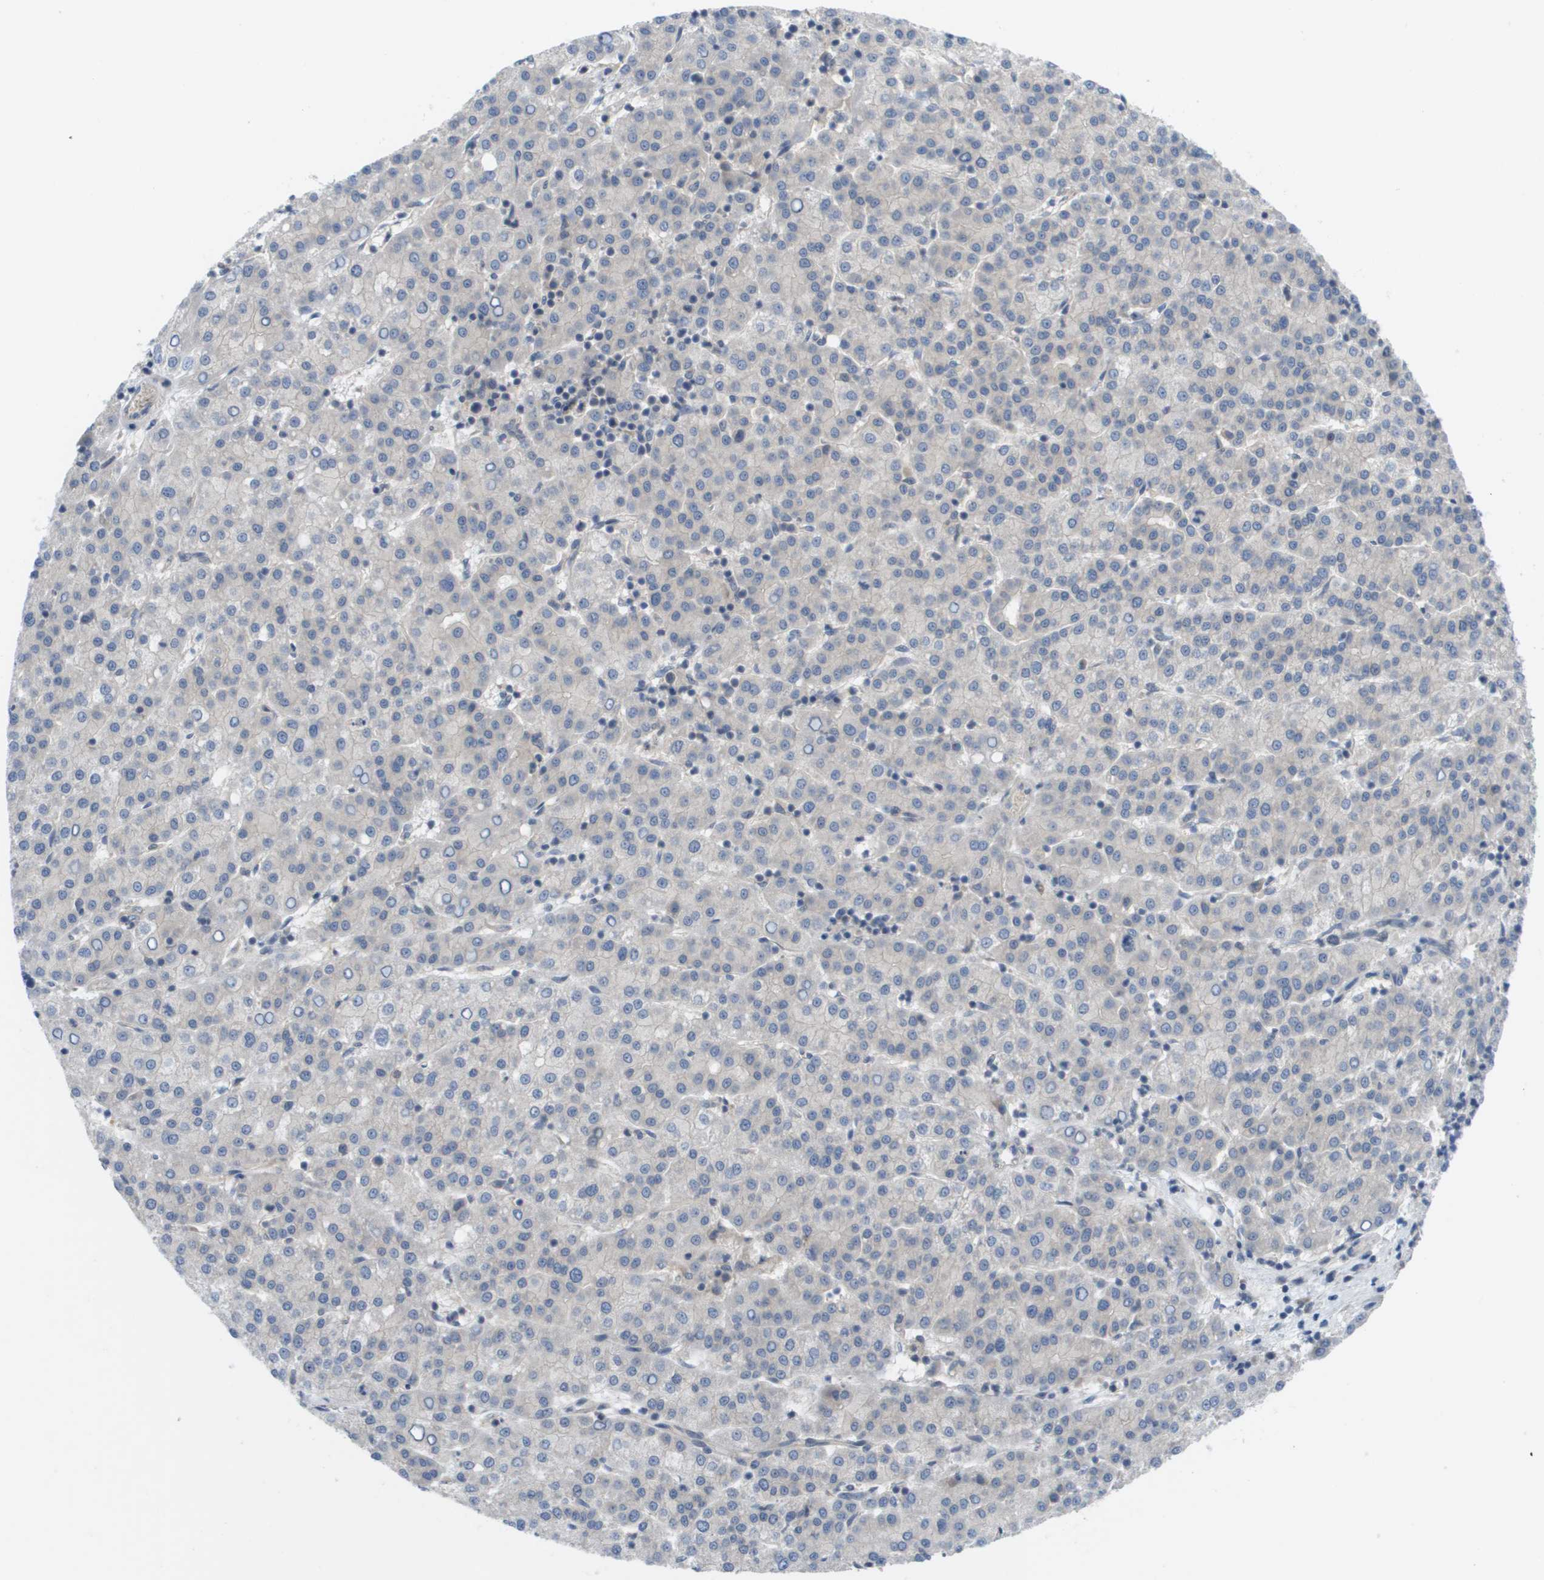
{"staining": {"intensity": "negative", "quantity": "none", "location": "none"}, "tissue": "liver cancer", "cell_type": "Tumor cells", "image_type": "cancer", "snomed": [{"axis": "morphology", "description": "Carcinoma, Hepatocellular, NOS"}, {"axis": "topography", "description": "Liver"}], "caption": "There is no significant positivity in tumor cells of liver hepatocellular carcinoma.", "gene": "CTPS2", "patient": {"sex": "female", "age": 58}}